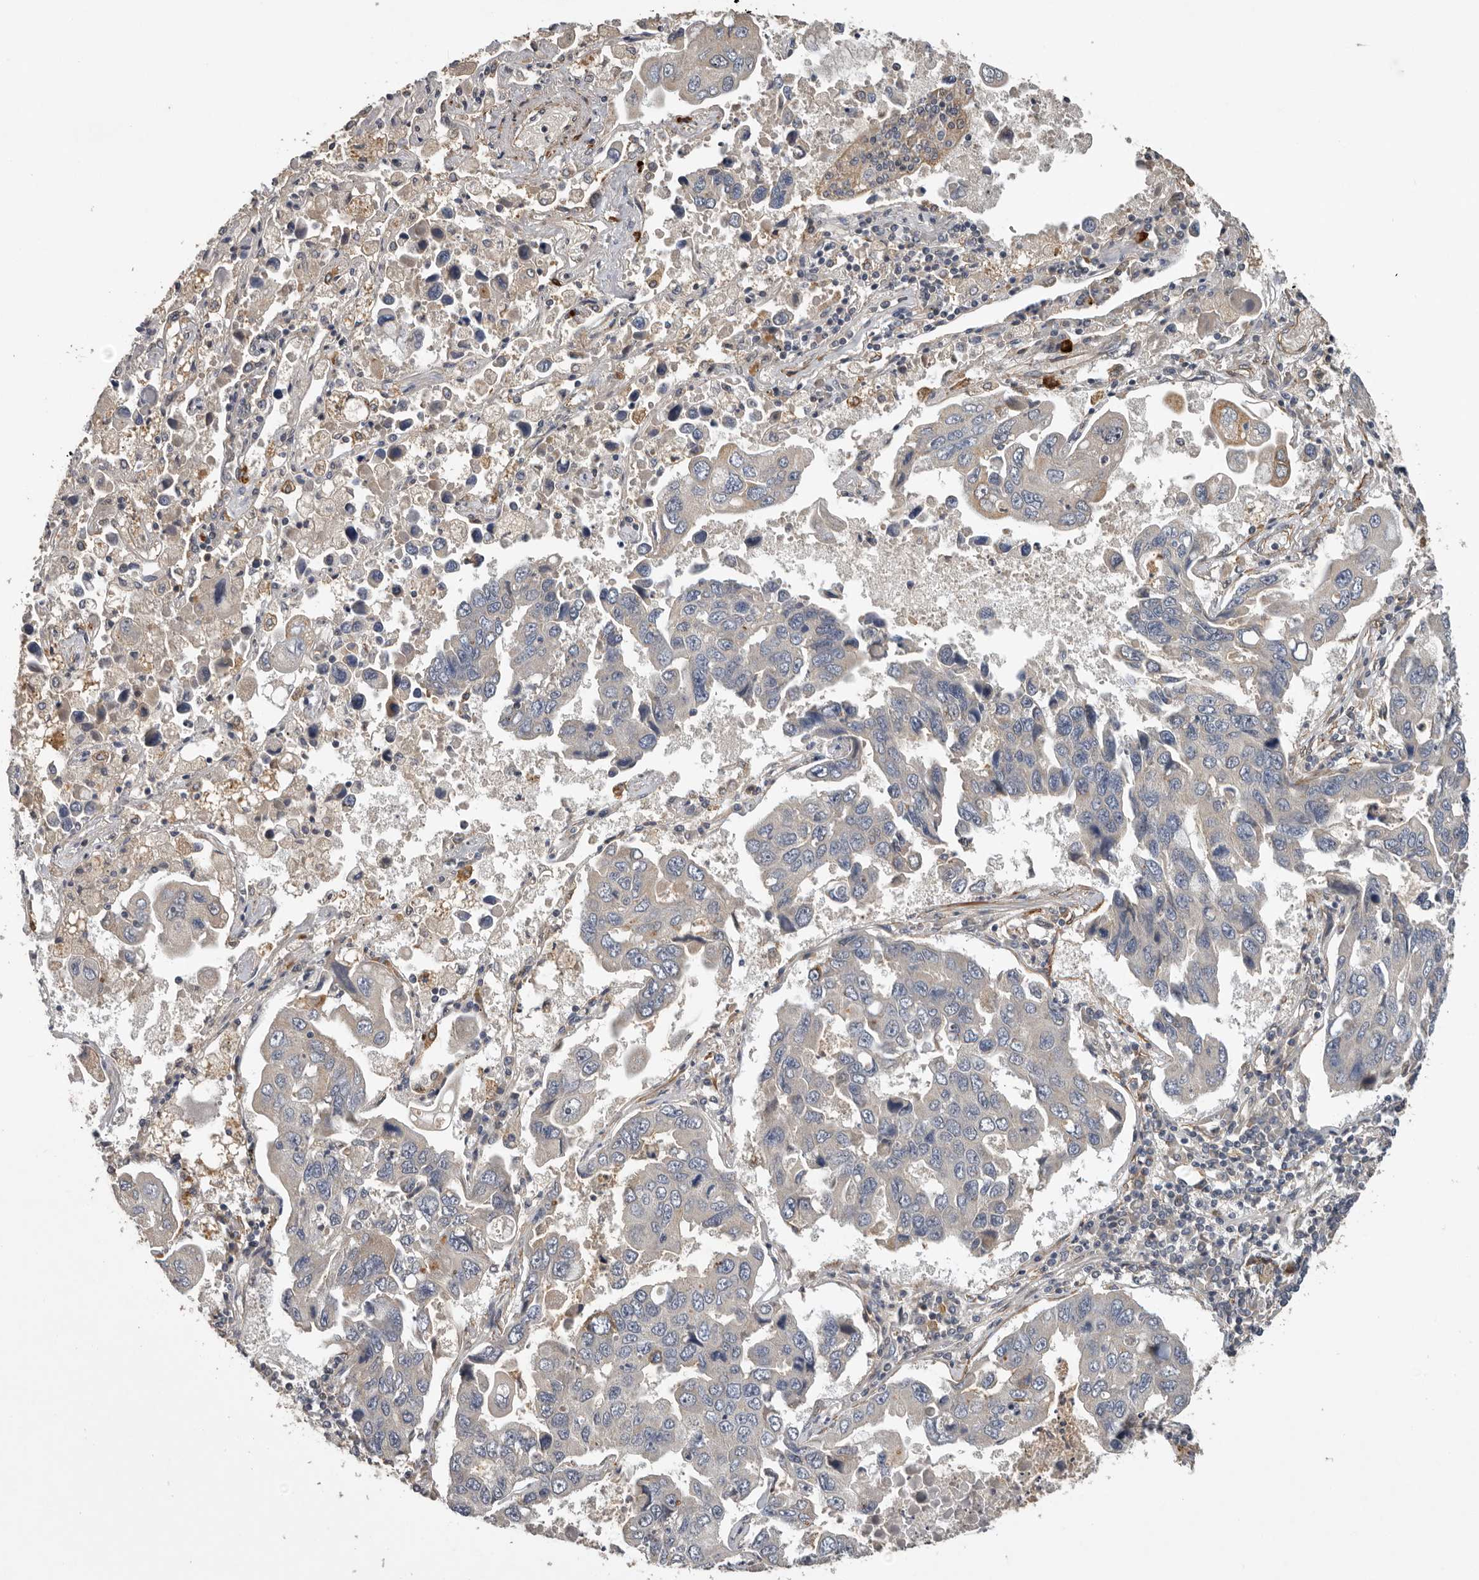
{"staining": {"intensity": "negative", "quantity": "none", "location": "none"}, "tissue": "lung cancer", "cell_type": "Tumor cells", "image_type": "cancer", "snomed": [{"axis": "morphology", "description": "Adenocarcinoma, NOS"}, {"axis": "topography", "description": "Lung"}], "caption": "Photomicrograph shows no significant protein positivity in tumor cells of adenocarcinoma (lung).", "gene": "RNF157", "patient": {"sex": "male", "age": 64}}